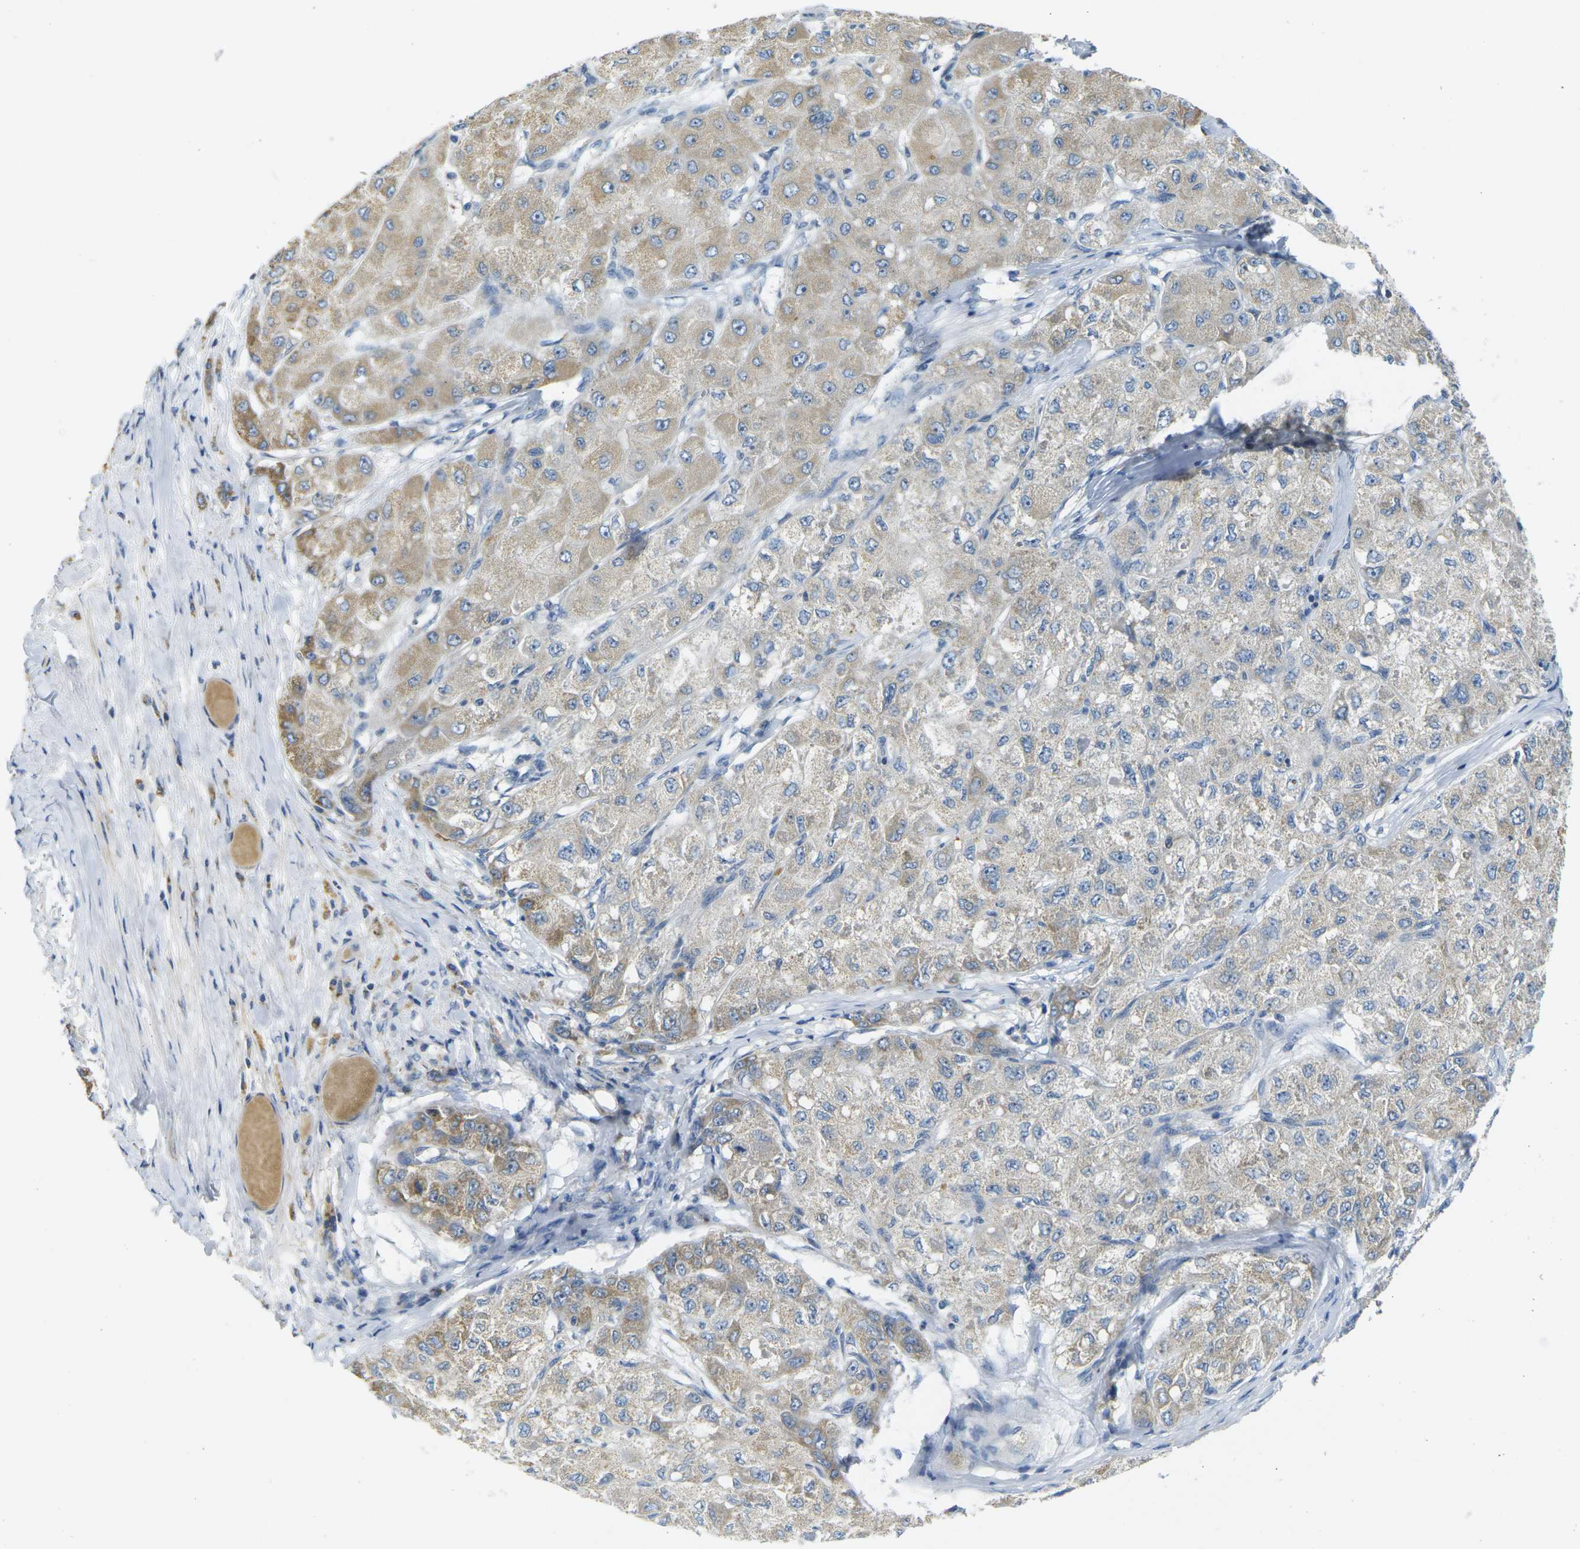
{"staining": {"intensity": "weak", "quantity": ">75%", "location": "cytoplasmic/membranous"}, "tissue": "liver cancer", "cell_type": "Tumor cells", "image_type": "cancer", "snomed": [{"axis": "morphology", "description": "Carcinoma, Hepatocellular, NOS"}, {"axis": "topography", "description": "Liver"}], "caption": "The histopathology image shows a brown stain indicating the presence of a protein in the cytoplasmic/membranous of tumor cells in liver hepatocellular carcinoma.", "gene": "PARD6B", "patient": {"sex": "male", "age": 80}}